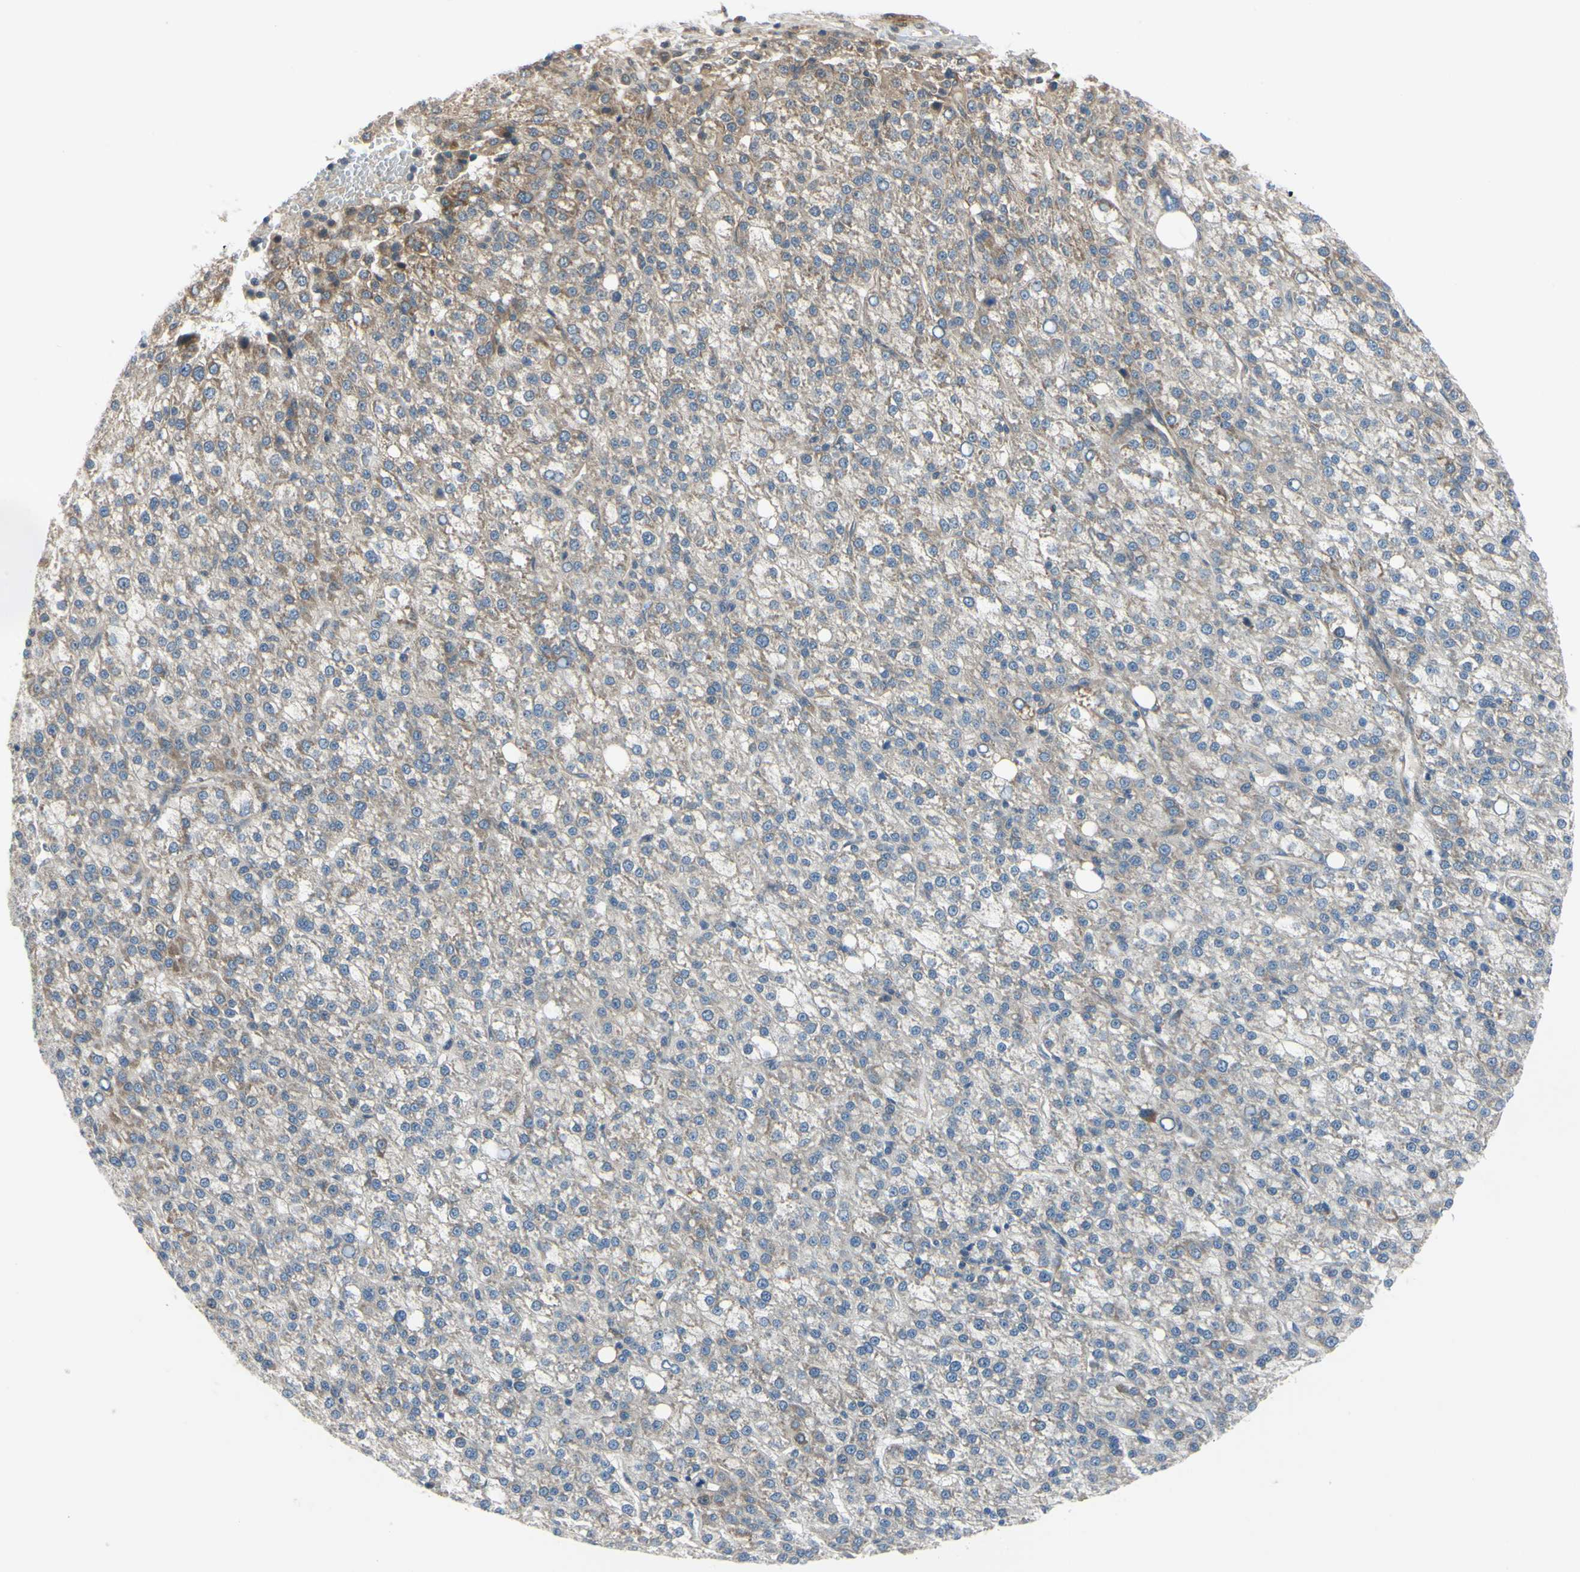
{"staining": {"intensity": "moderate", "quantity": "<25%", "location": "cytoplasmic/membranous"}, "tissue": "liver cancer", "cell_type": "Tumor cells", "image_type": "cancer", "snomed": [{"axis": "morphology", "description": "Carcinoma, Hepatocellular, NOS"}, {"axis": "topography", "description": "Liver"}], "caption": "Liver cancer tissue exhibits moderate cytoplasmic/membranous expression in approximately <25% of tumor cells Using DAB (brown) and hematoxylin (blue) stains, captured at high magnification using brightfield microscopy.", "gene": "COMMD9", "patient": {"sex": "female", "age": 58}}